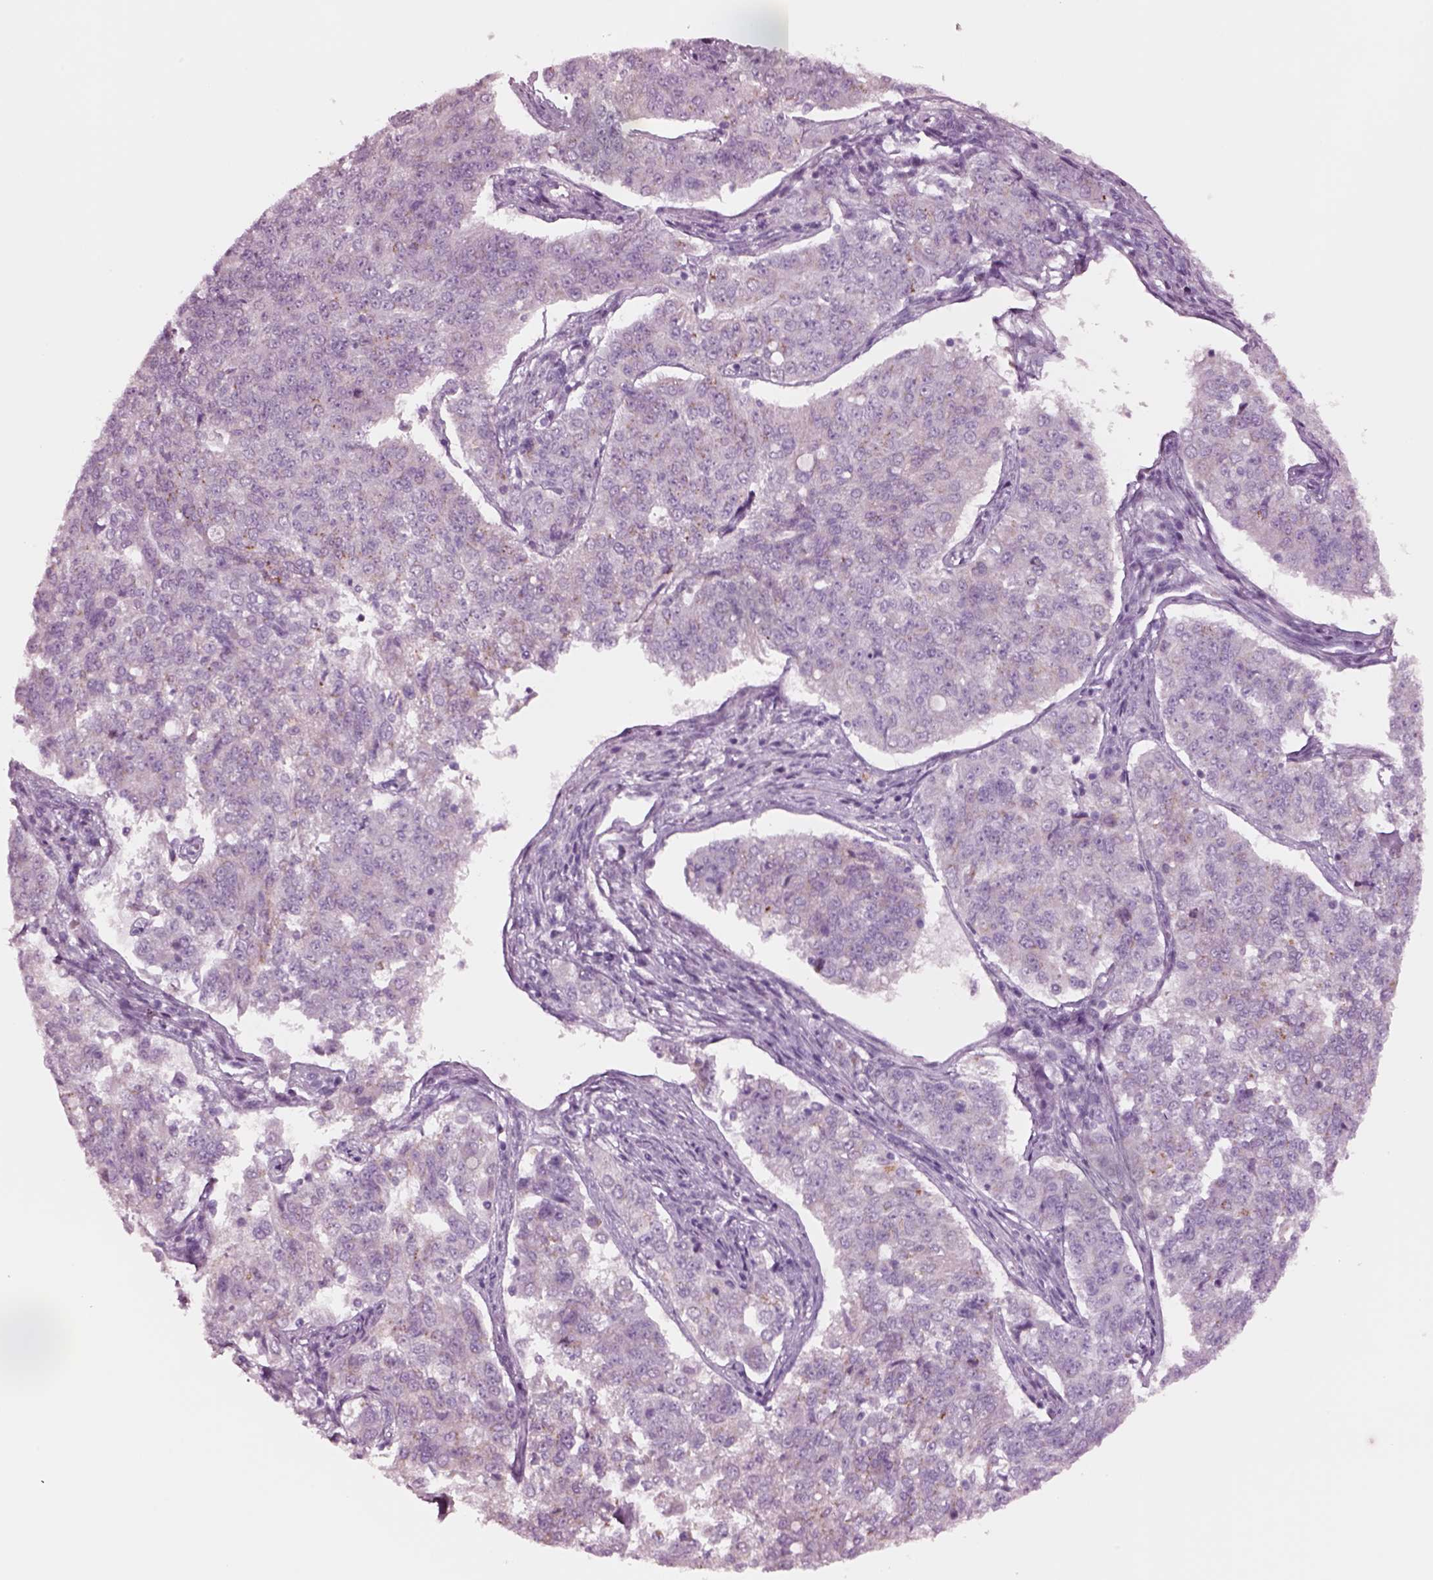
{"staining": {"intensity": "negative", "quantity": "none", "location": "none"}, "tissue": "endometrial cancer", "cell_type": "Tumor cells", "image_type": "cancer", "snomed": [{"axis": "morphology", "description": "Adenocarcinoma, NOS"}, {"axis": "topography", "description": "Endometrium"}], "caption": "Immunohistochemistry of human endometrial cancer demonstrates no positivity in tumor cells.", "gene": "NMRK2", "patient": {"sex": "female", "age": 43}}